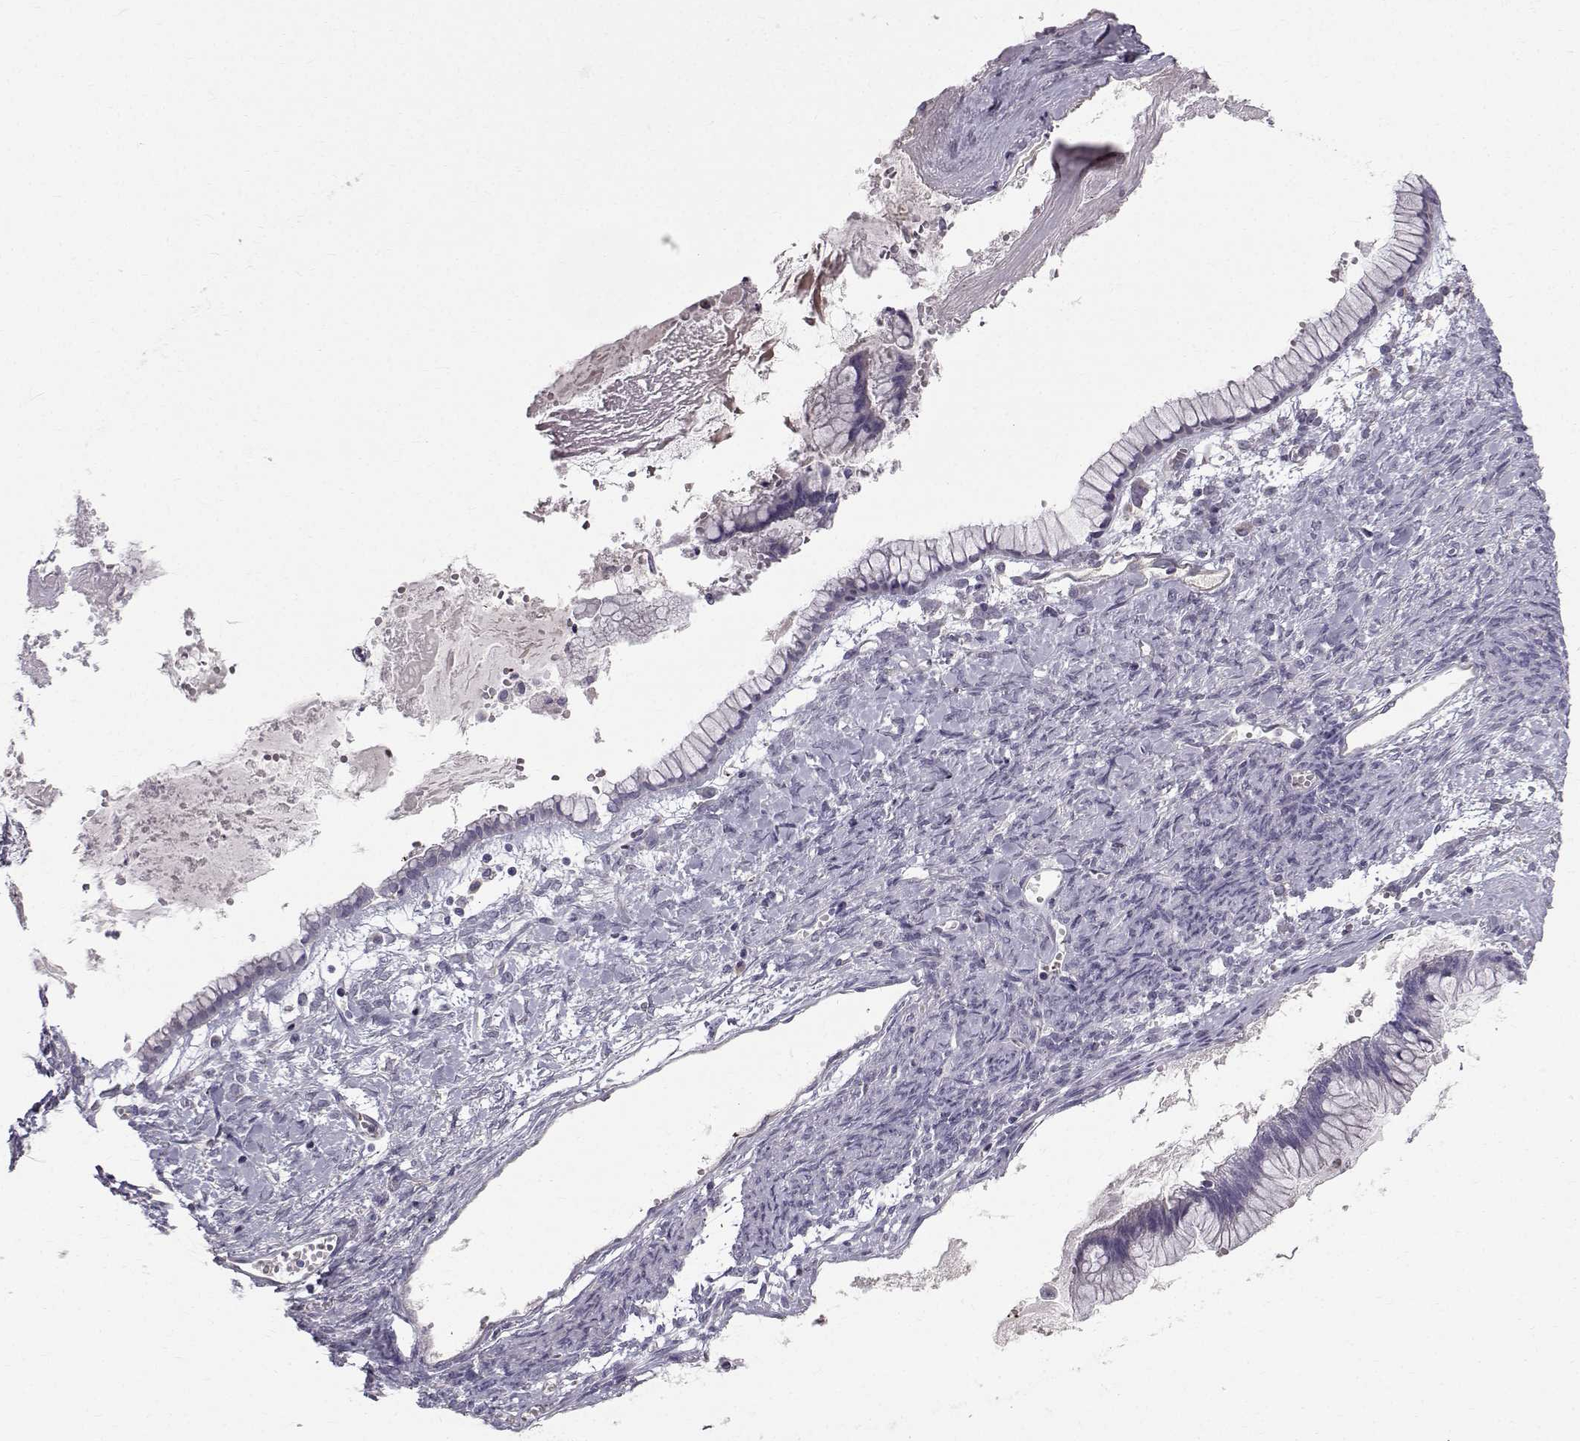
{"staining": {"intensity": "negative", "quantity": "none", "location": "none"}, "tissue": "ovarian cancer", "cell_type": "Tumor cells", "image_type": "cancer", "snomed": [{"axis": "morphology", "description": "Cystadenocarcinoma, mucinous, NOS"}, {"axis": "topography", "description": "Ovary"}], "caption": "Image shows no protein staining in tumor cells of ovarian cancer (mucinous cystadenocarcinoma) tissue.", "gene": "CALCR", "patient": {"sex": "female", "age": 67}}